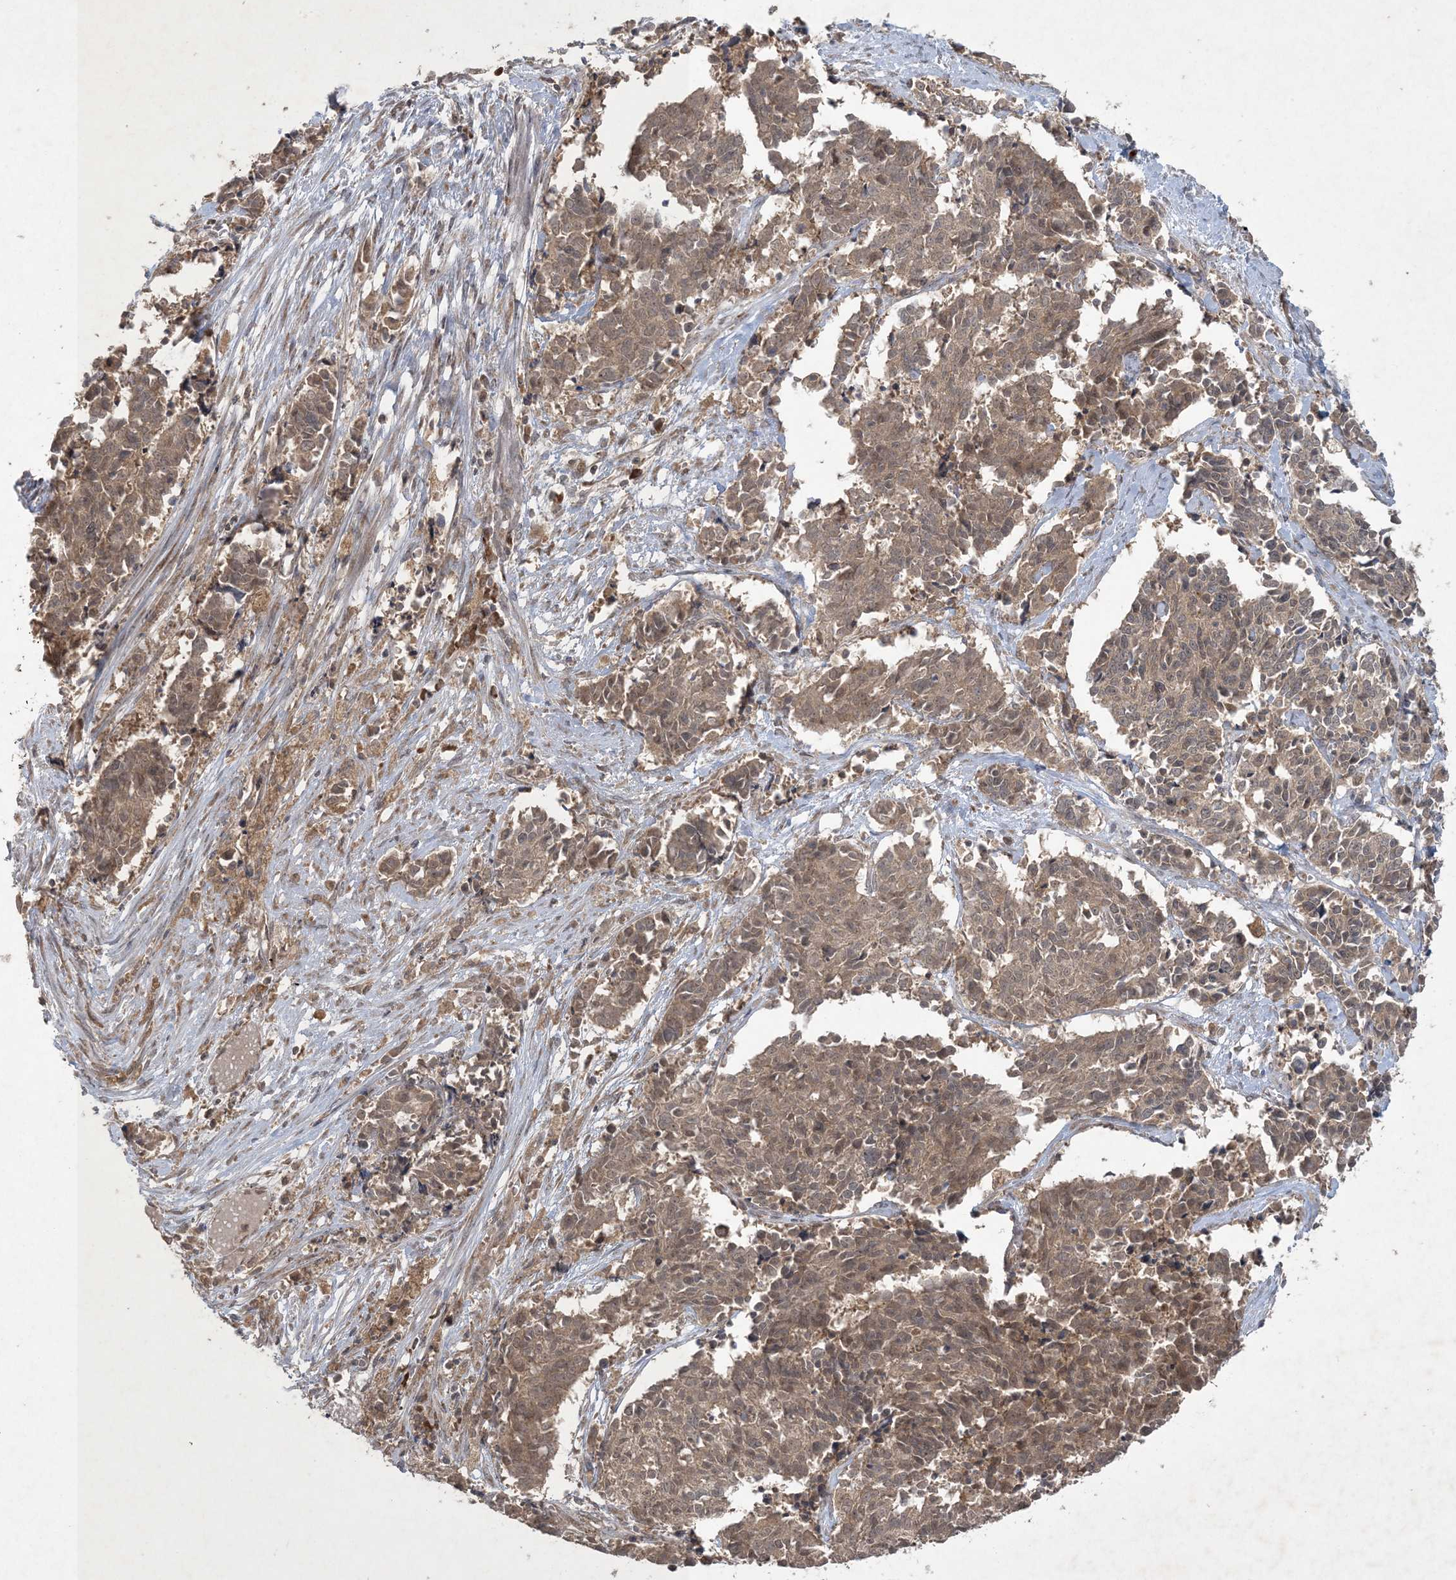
{"staining": {"intensity": "moderate", "quantity": ">75%", "location": "cytoplasmic/membranous,nuclear"}, "tissue": "cervical cancer", "cell_type": "Tumor cells", "image_type": "cancer", "snomed": [{"axis": "morphology", "description": "Normal tissue, NOS"}, {"axis": "morphology", "description": "Squamous cell carcinoma, NOS"}, {"axis": "topography", "description": "Cervix"}], "caption": "A histopathology image of human cervical cancer (squamous cell carcinoma) stained for a protein exhibits moderate cytoplasmic/membranous and nuclear brown staining in tumor cells.", "gene": "NRBP2", "patient": {"sex": "female", "age": 35}}